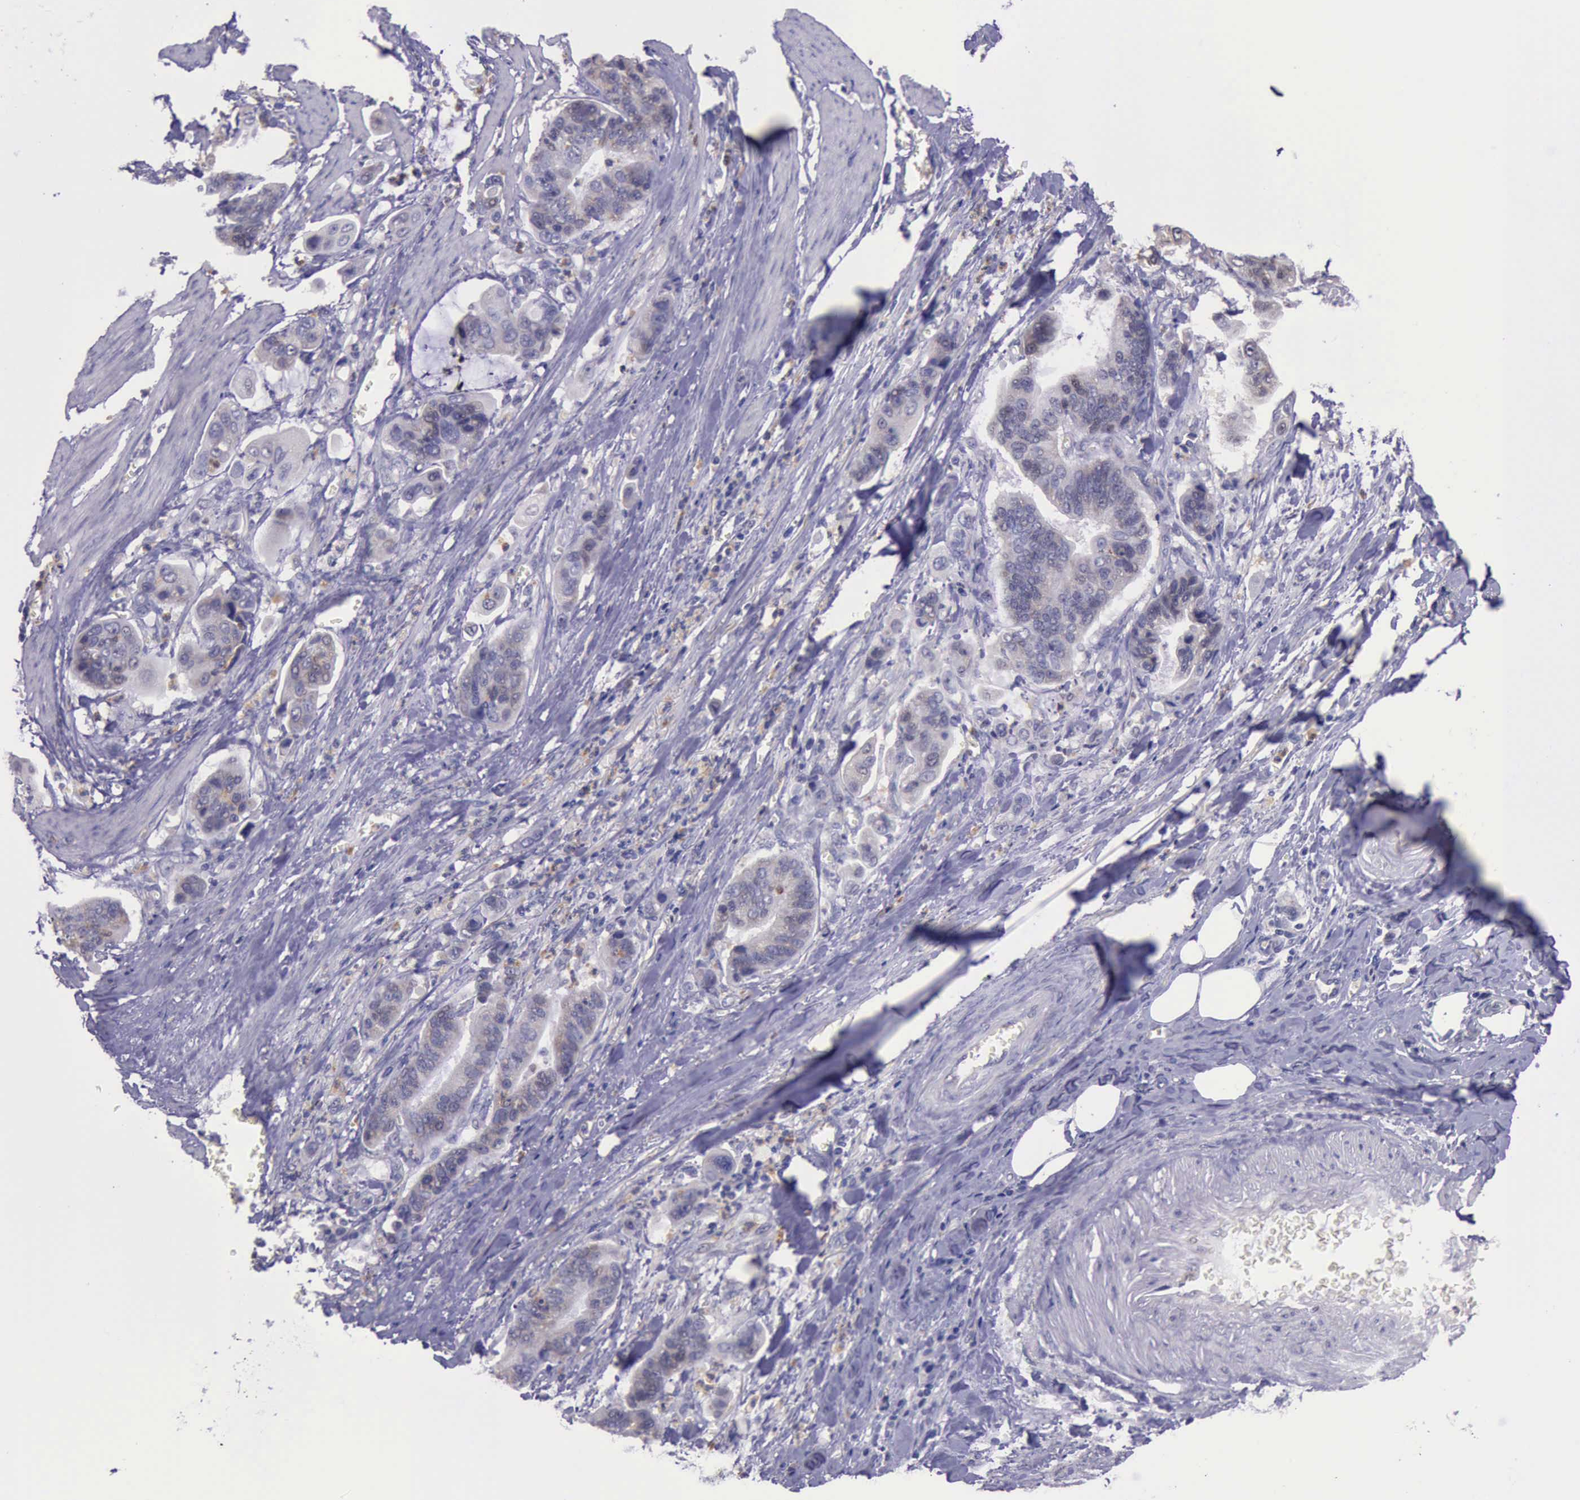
{"staining": {"intensity": "weak", "quantity": ">75%", "location": "cytoplasmic/membranous"}, "tissue": "stomach cancer", "cell_type": "Tumor cells", "image_type": "cancer", "snomed": [{"axis": "morphology", "description": "Adenocarcinoma, NOS"}, {"axis": "topography", "description": "Stomach, upper"}], "caption": "Immunohistochemical staining of stomach adenocarcinoma shows weak cytoplasmic/membranous protein expression in approximately >75% of tumor cells. The staining was performed using DAB (3,3'-diaminobenzidine) to visualize the protein expression in brown, while the nuclei were stained in blue with hematoxylin (Magnification: 20x).", "gene": "PLEK2", "patient": {"sex": "male", "age": 80}}